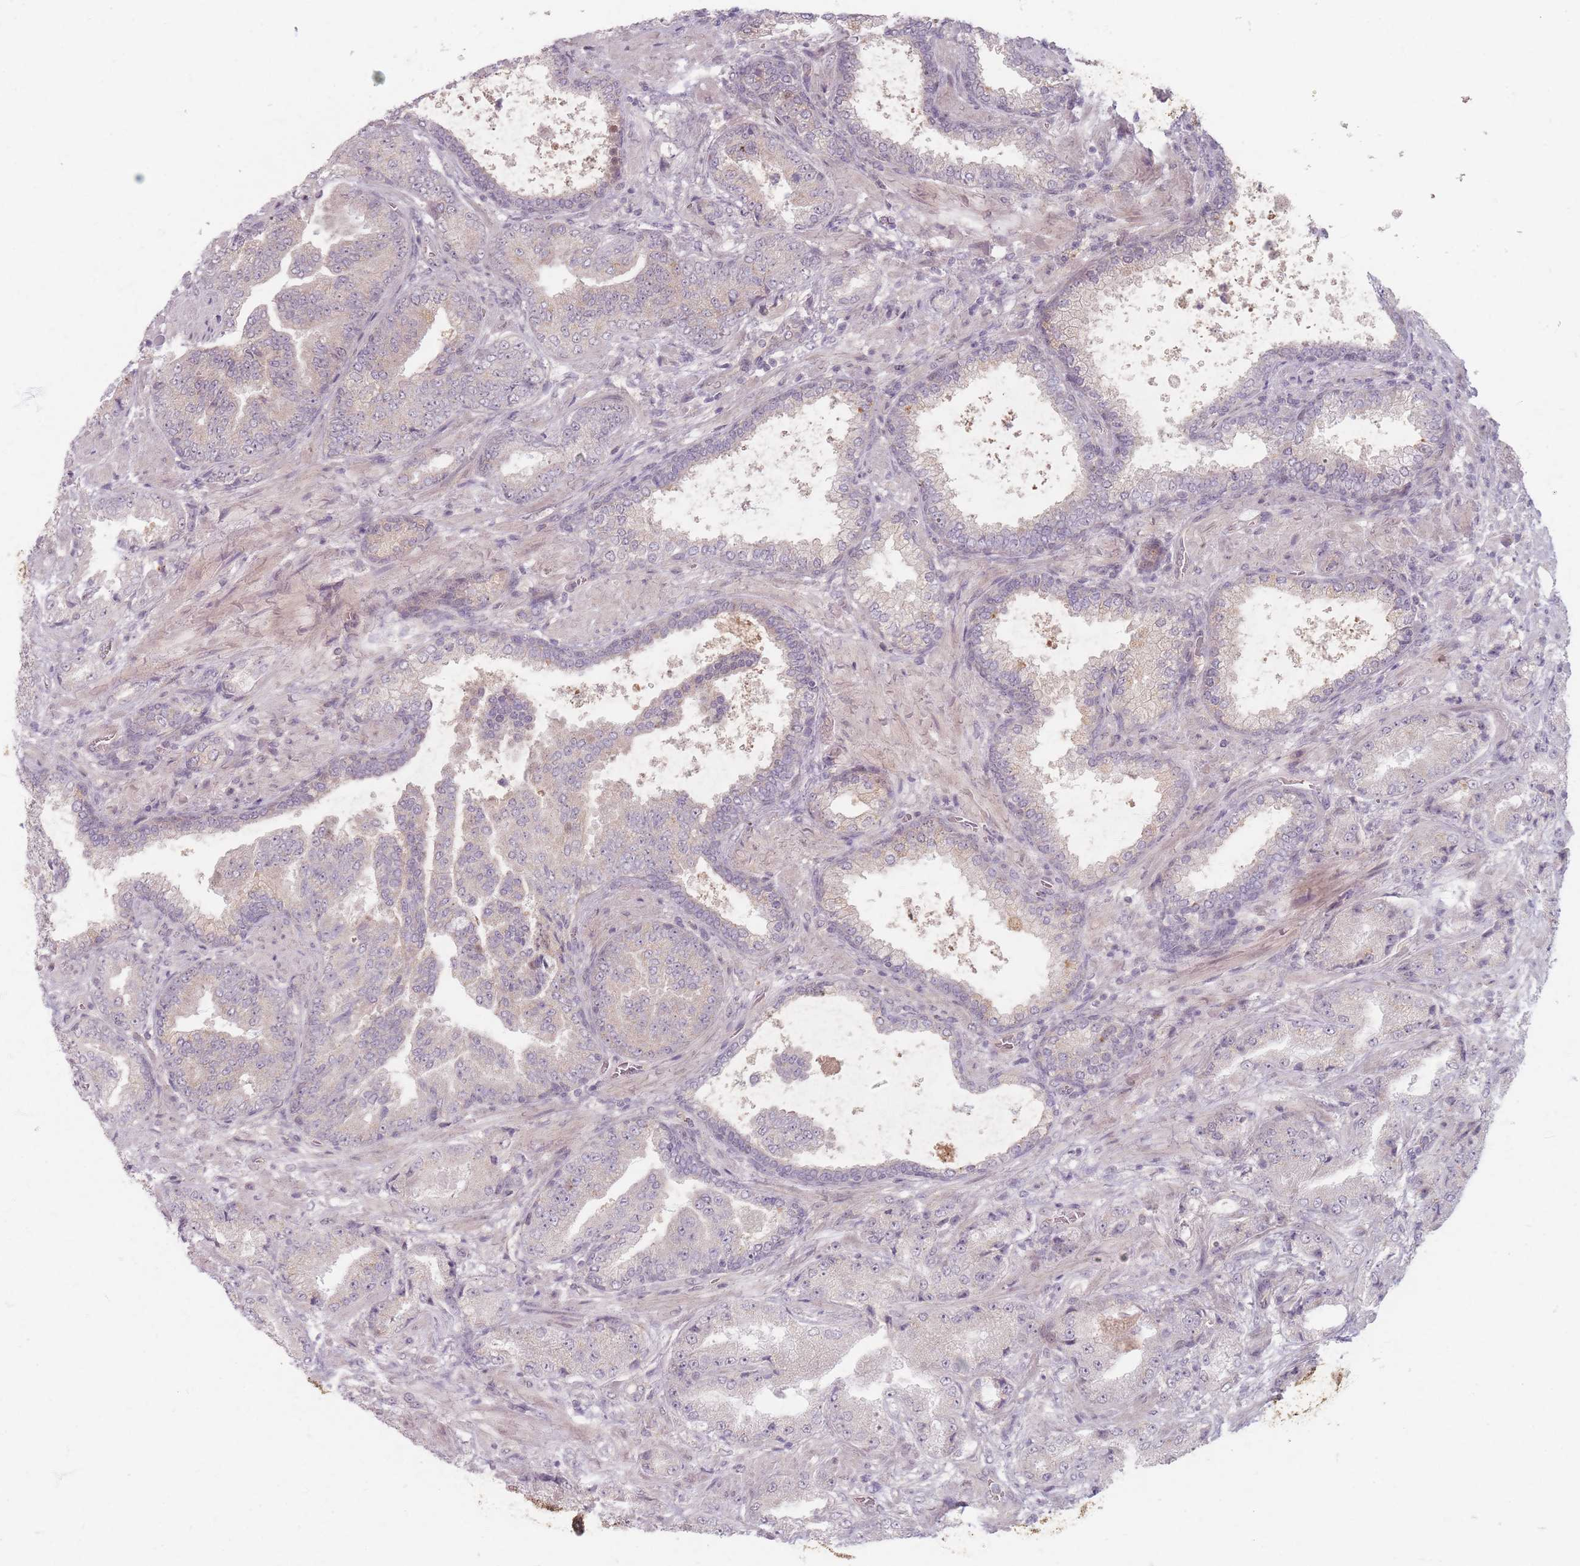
{"staining": {"intensity": "negative", "quantity": "none", "location": "none"}, "tissue": "prostate cancer", "cell_type": "Tumor cells", "image_type": "cancer", "snomed": [{"axis": "morphology", "description": "Adenocarcinoma, High grade"}, {"axis": "topography", "description": "Prostate"}], "caption": "Protein analysis of adenocarcinoma (high-grade) (prostate) reveals no significant expression in tumor cells. (DAB immunohistochemistry (IHC), high magnification).", "gene": "GABRA6", "patient": {"sex": "male", "age": 68}}